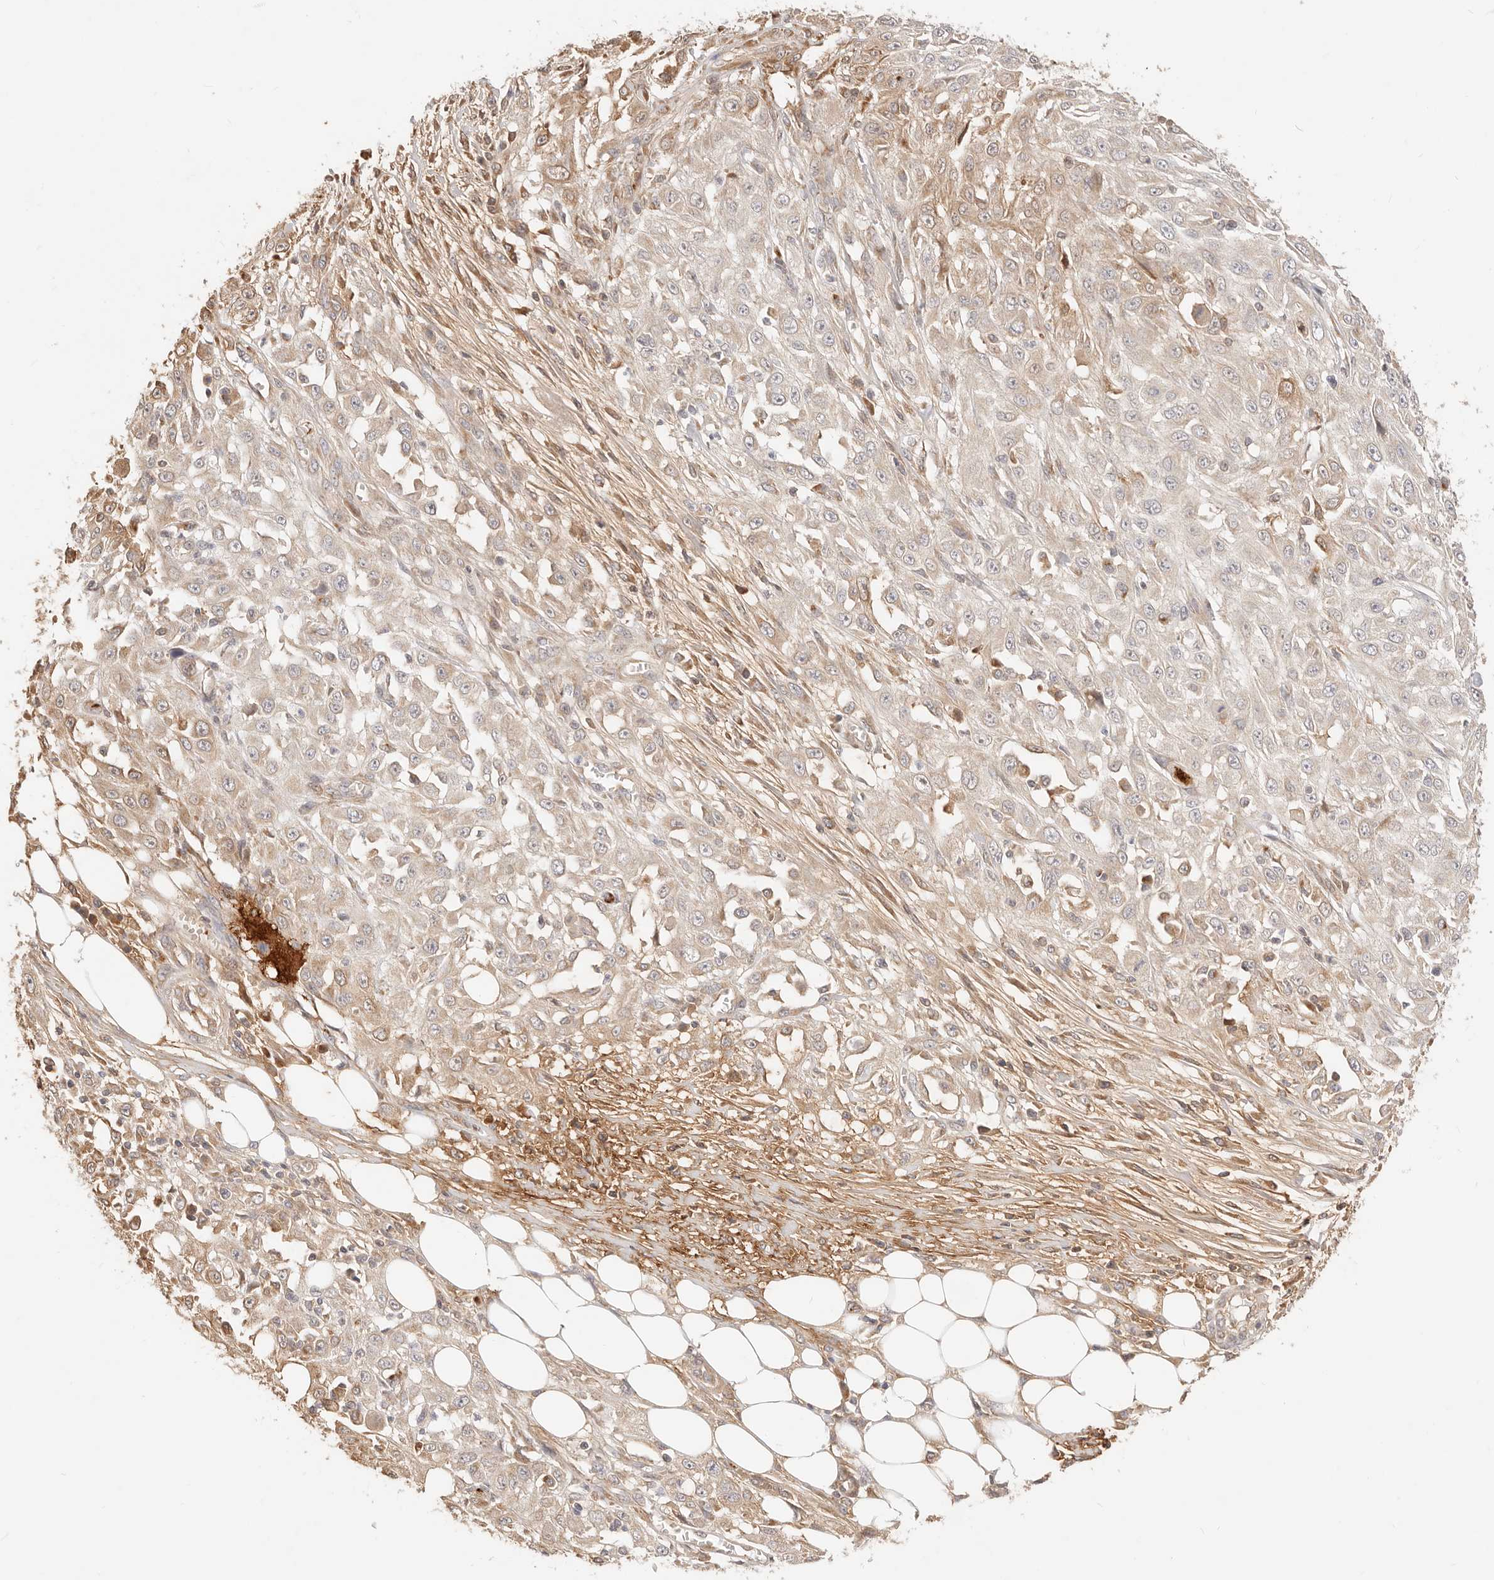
{"staining": {"intensity": "weak", "quantity": ">75%", "location": "cytoplasmic/membranous"}, "tissue": "skin cancer", "cell_type": "Tumor cells", "image_type": "cancer", "snomed": [{"axis": "morphology", "description": "Squamous cell carcinoma, NOS"}, {"axis": "morphology", "description": "Squamous cell carcinoma, metastatic, NOS"}, {"axis": "topography", "description": "Skin"}, {"axis": "topography", "description": "Lymph node"}], "caption": "Protein expression analysis of human squamous cell carcinoma (skin) reveals weak cytoplasmic/membranous staining in approximately >75% of tumor cells.", "gene": "UBXN10", "patient": {"sex": "male", "age": 75}}